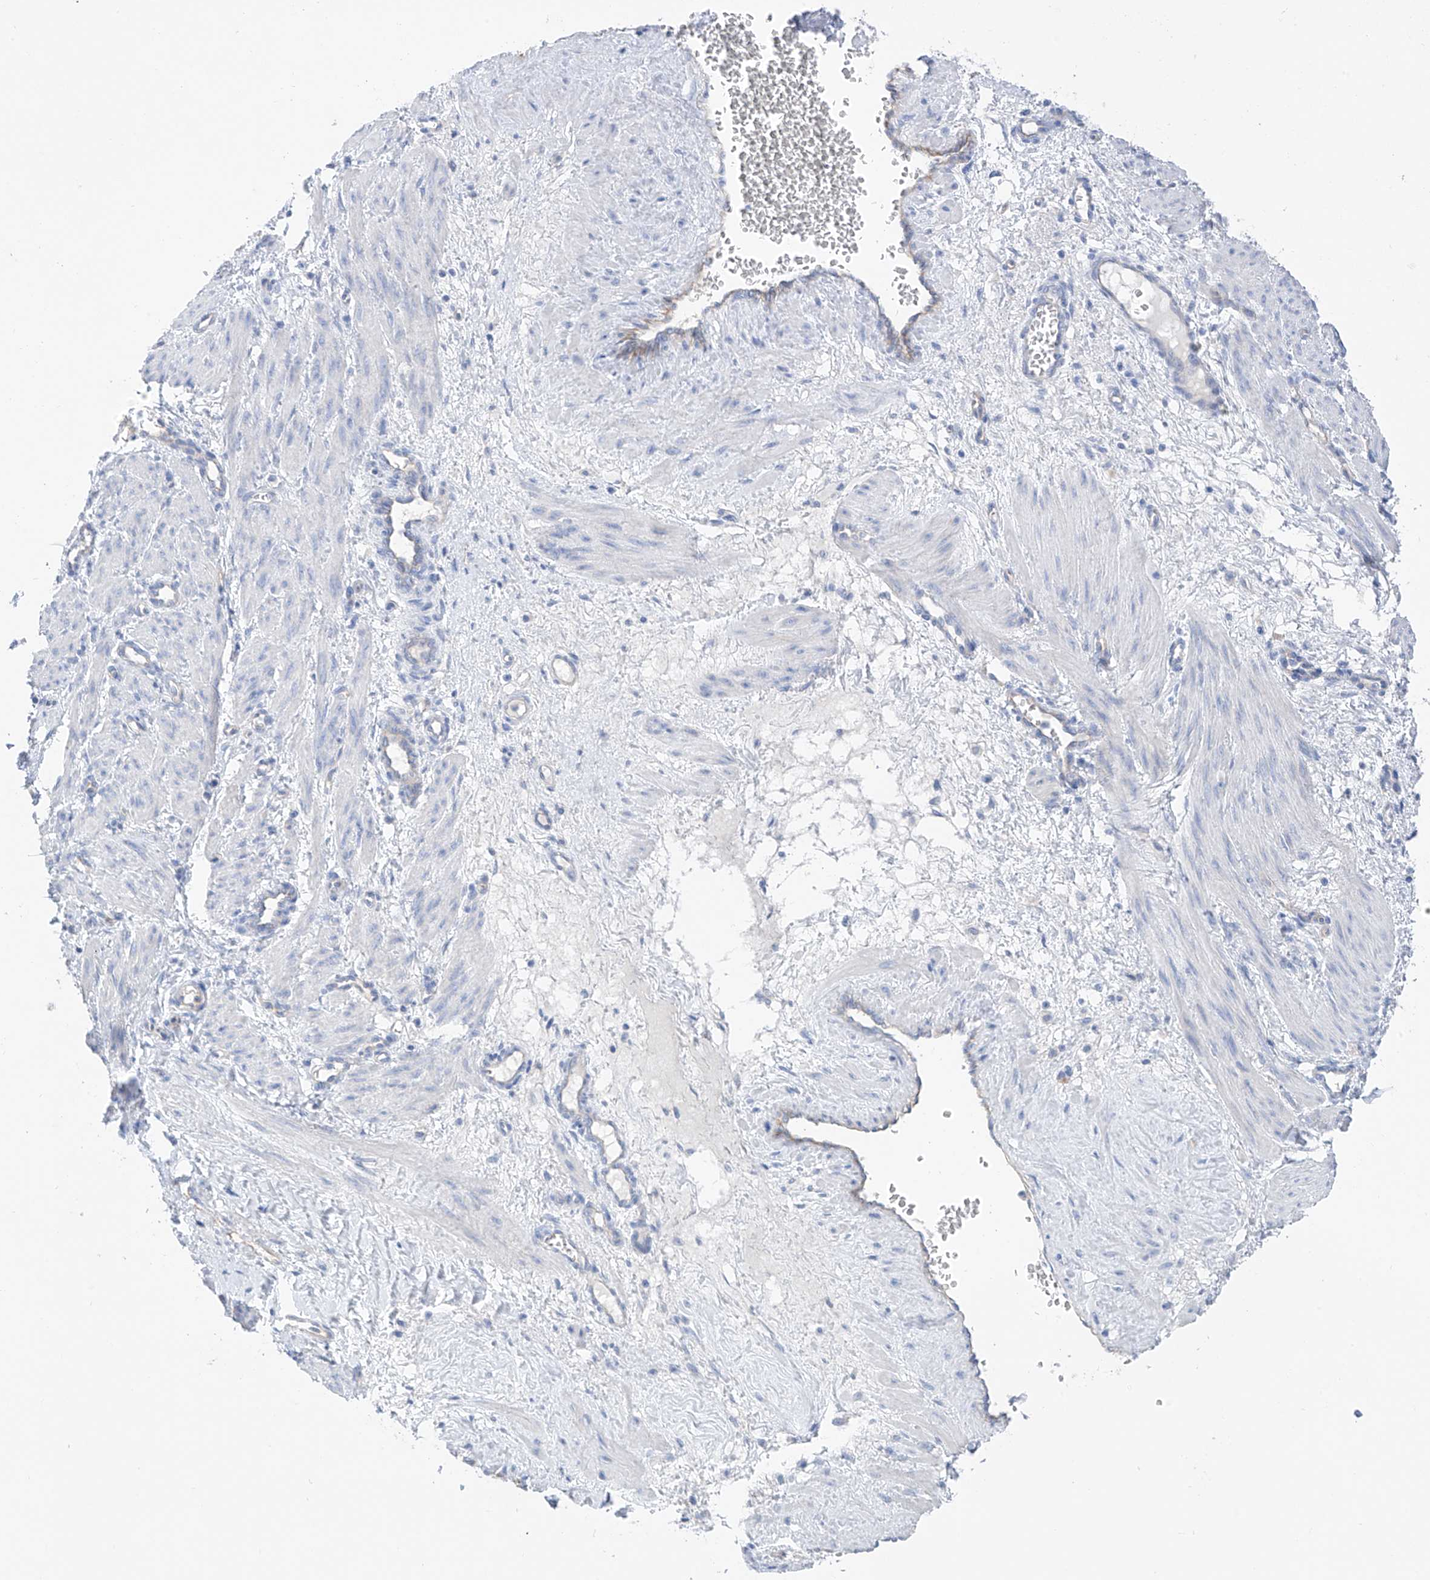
{"staining": {"intensity": "negative", "quantity": "none", "location": "none"}, "tissue": "smooth muscle", "cell_type": "Smooth muscle cells", "image_type": "normal", "snomed": [{"axis": "morphology", "description": "Normal tissue, NOS"}, {"axis": "topography", "description": "Endometrium"}], "caption": "Image shows no significant protein expression in smooth muscle cells of benign smooth muscle.", "gene": "ITGA9", "patient": {"sex": "female", "age": 33}}